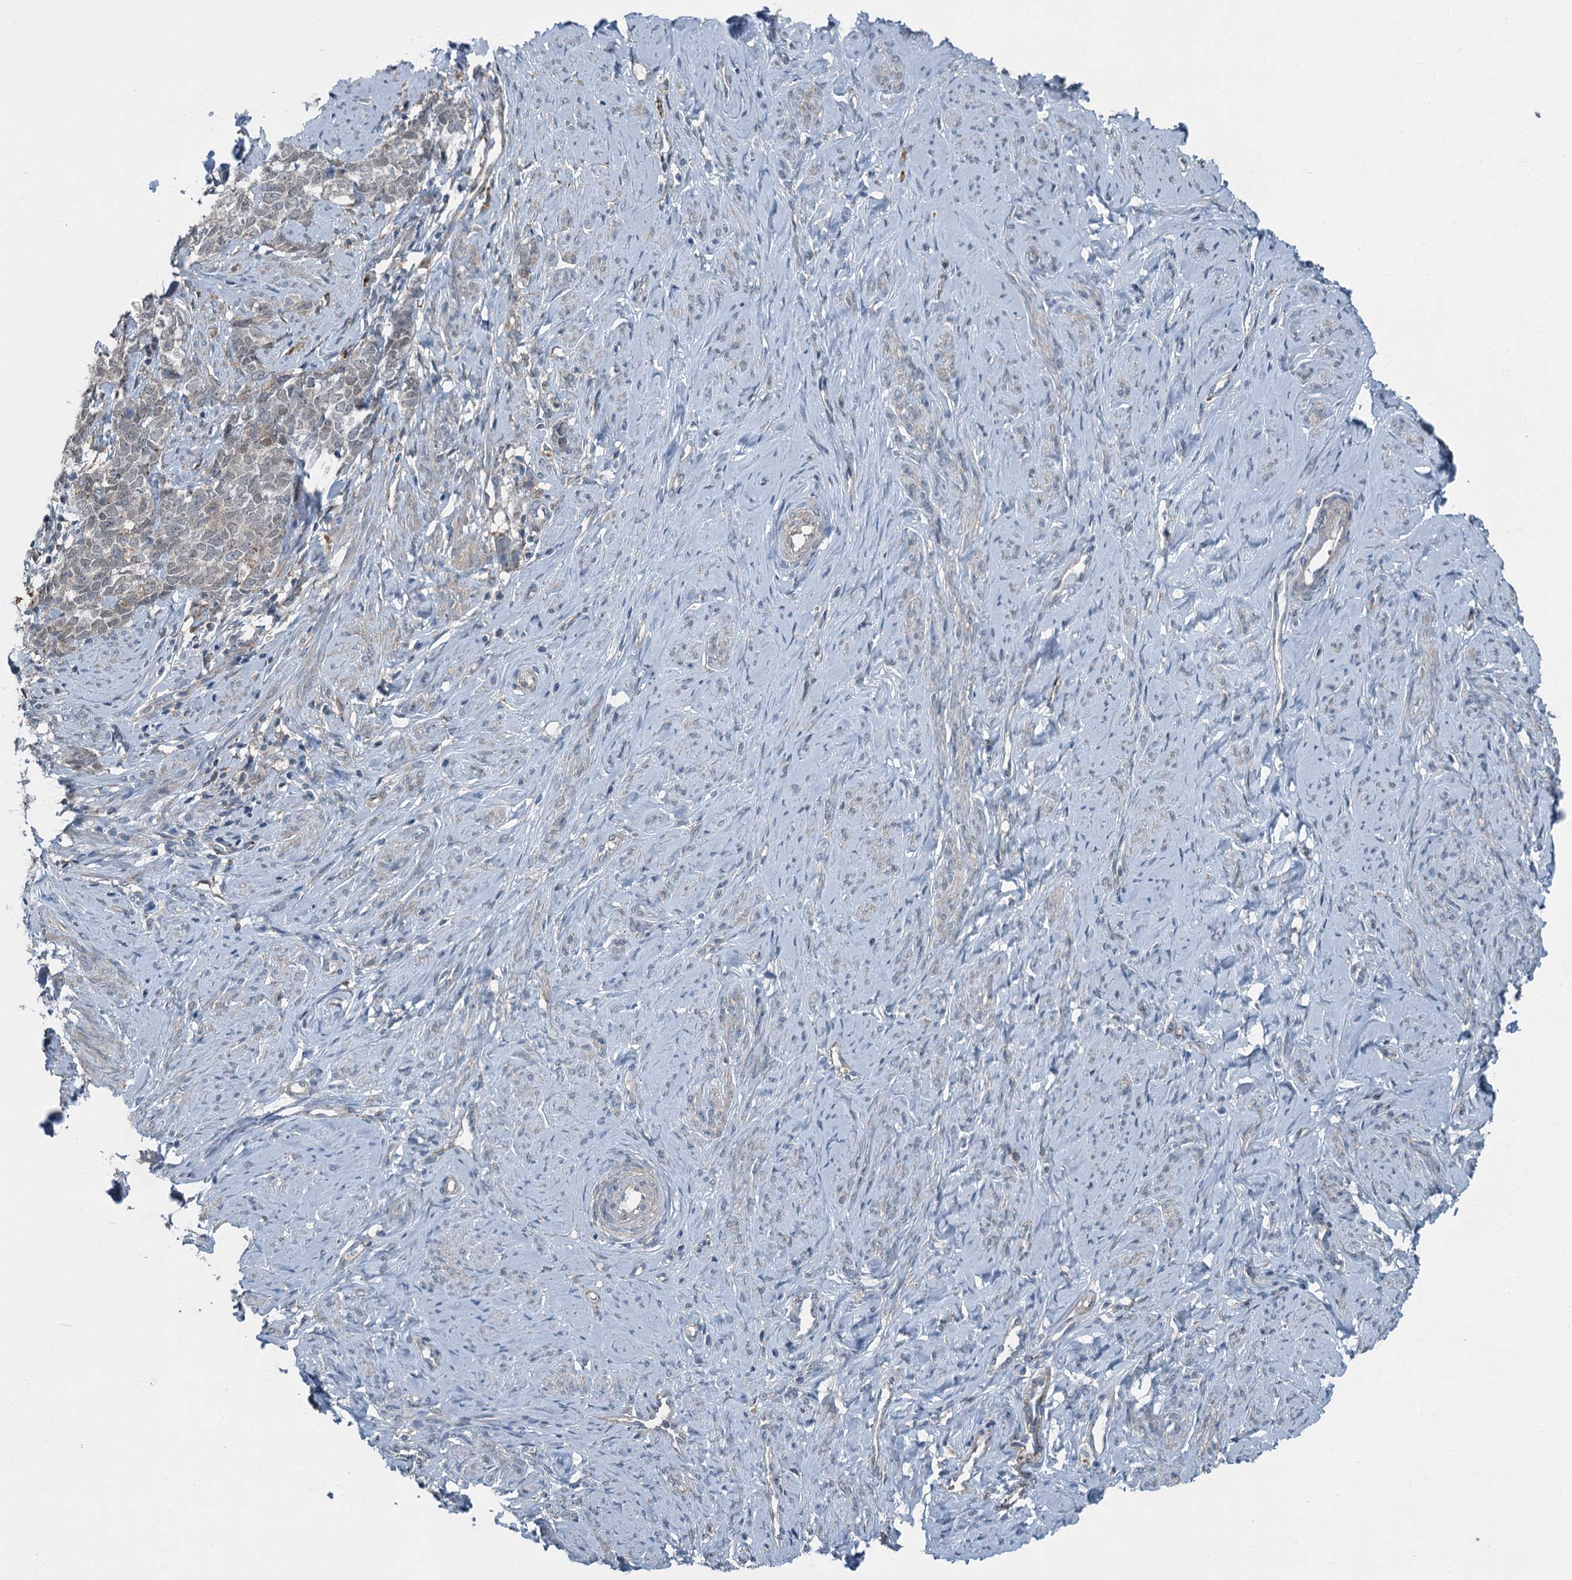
{"staining": {"intensity": "weak", "quantity": "<25%", "location": "cytoplasmic/membranous"}, "tissue": "cervical cancer", "cell_type": "Tumor cells", "image_type": "cancer", "snomed": [{"axis": "morphology", "description": "Squamous cell carcinoma, NOS"}, {"axis": "topography", "description": "Cervix"}], "caption": "IHC micrograph of human cervical cancer stained for a protein (brown), which reveals no positivity in tumor cells.", "gene": "AXL", "patient": {"sex": "female", "age": 63}}